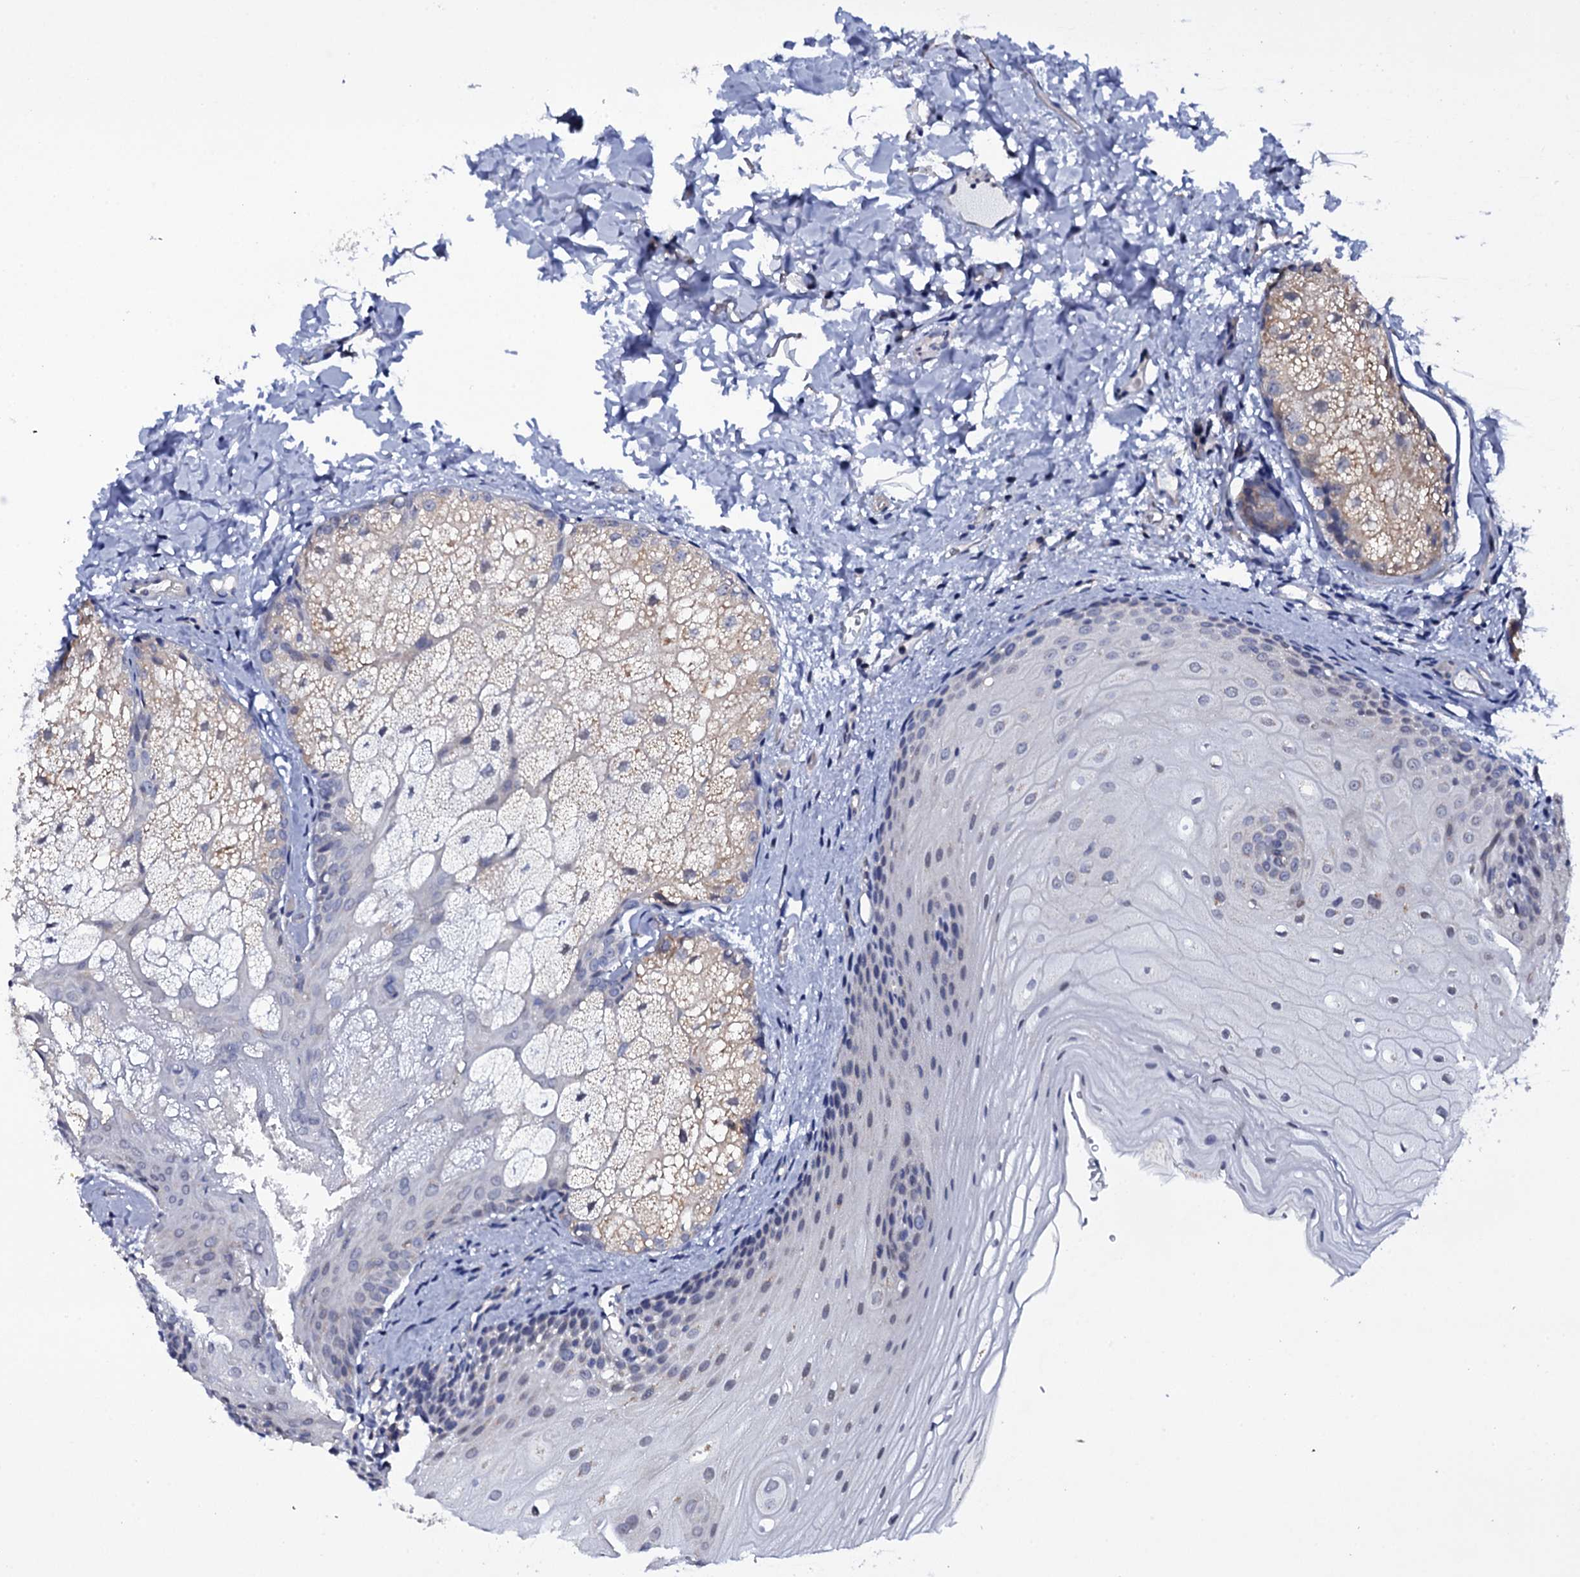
{"staining": {"intensity": "negative", "quantity": "none", "location": "none"}, "tissue": "oral mucosa", "cell_type": "Squamous epithelial cells", "image_type": "normal", "snomed": [{"axis": "morphology", "description": "Normal tissue, NOS"}, {"axis": "topography", "description": "Oral tissue"}], "caption": "IHC of normal oral mucosa shows no positivity in squamous epithelial cells. (Brightfield microscopy of DAB immunohistochemistry (IHC) at high magnification).", "gene": "GAREM1", "patient": {"sex": "female", "age": 70}}